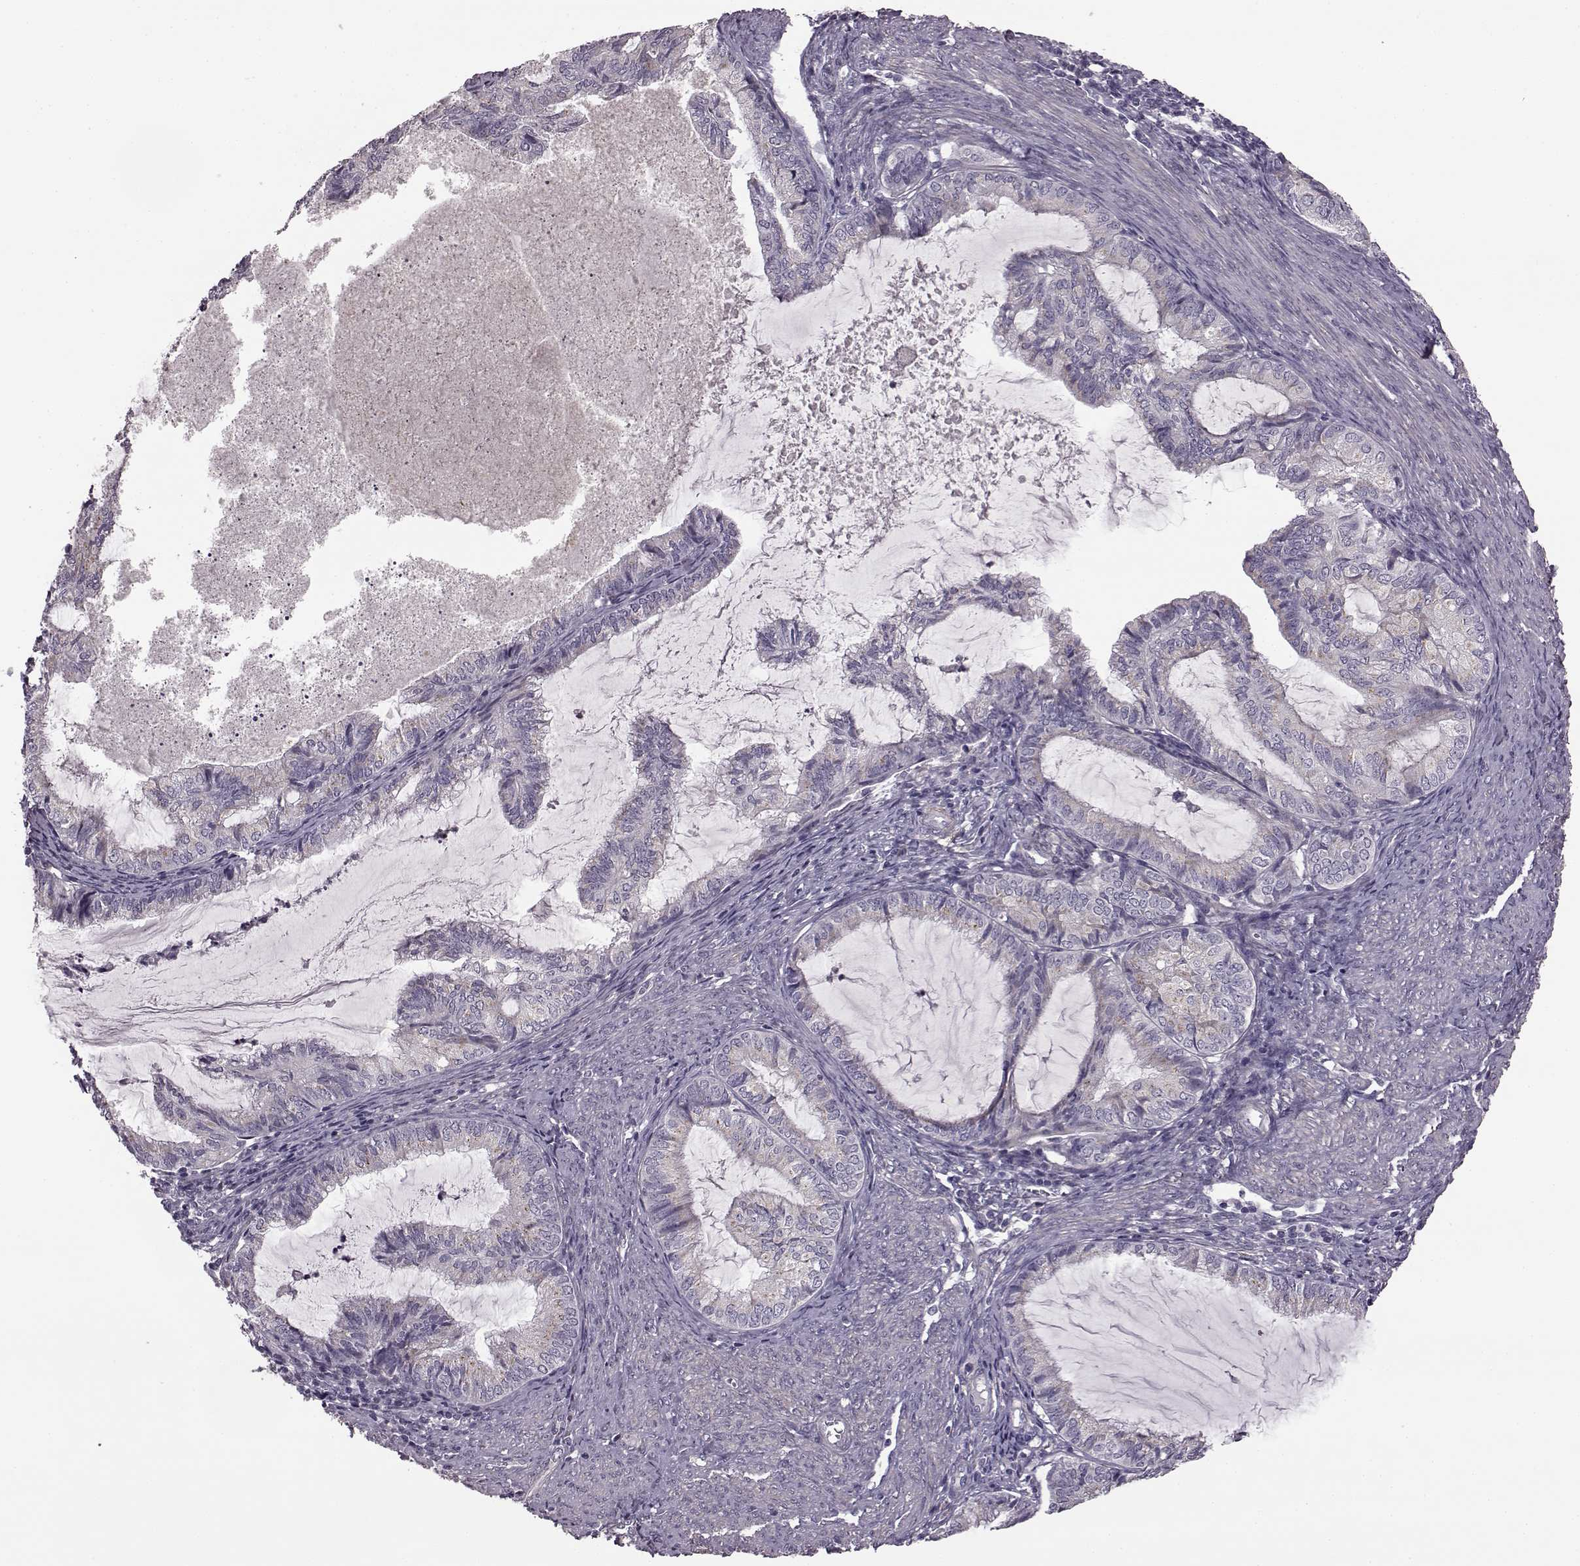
{"staining": {"intensity": "negative", "quantity": "none", "location": "none"}, "tissue": "endometrial cancer", "cell_type": "Tumor cells", "image_type": "cancer", "snomed": [{"axis": "morphology", "description": "Adenocarcinoma, NOS"}, {"axis": "topography", "description": "Endometrium"}], "caption": "Endometrial cancer (adenocarcinoma) was stained to show a protein in brown. There is no significant staining in tumor cells.", "gene": "GRK1", "patient": {"sex": "female", "age": 86}}